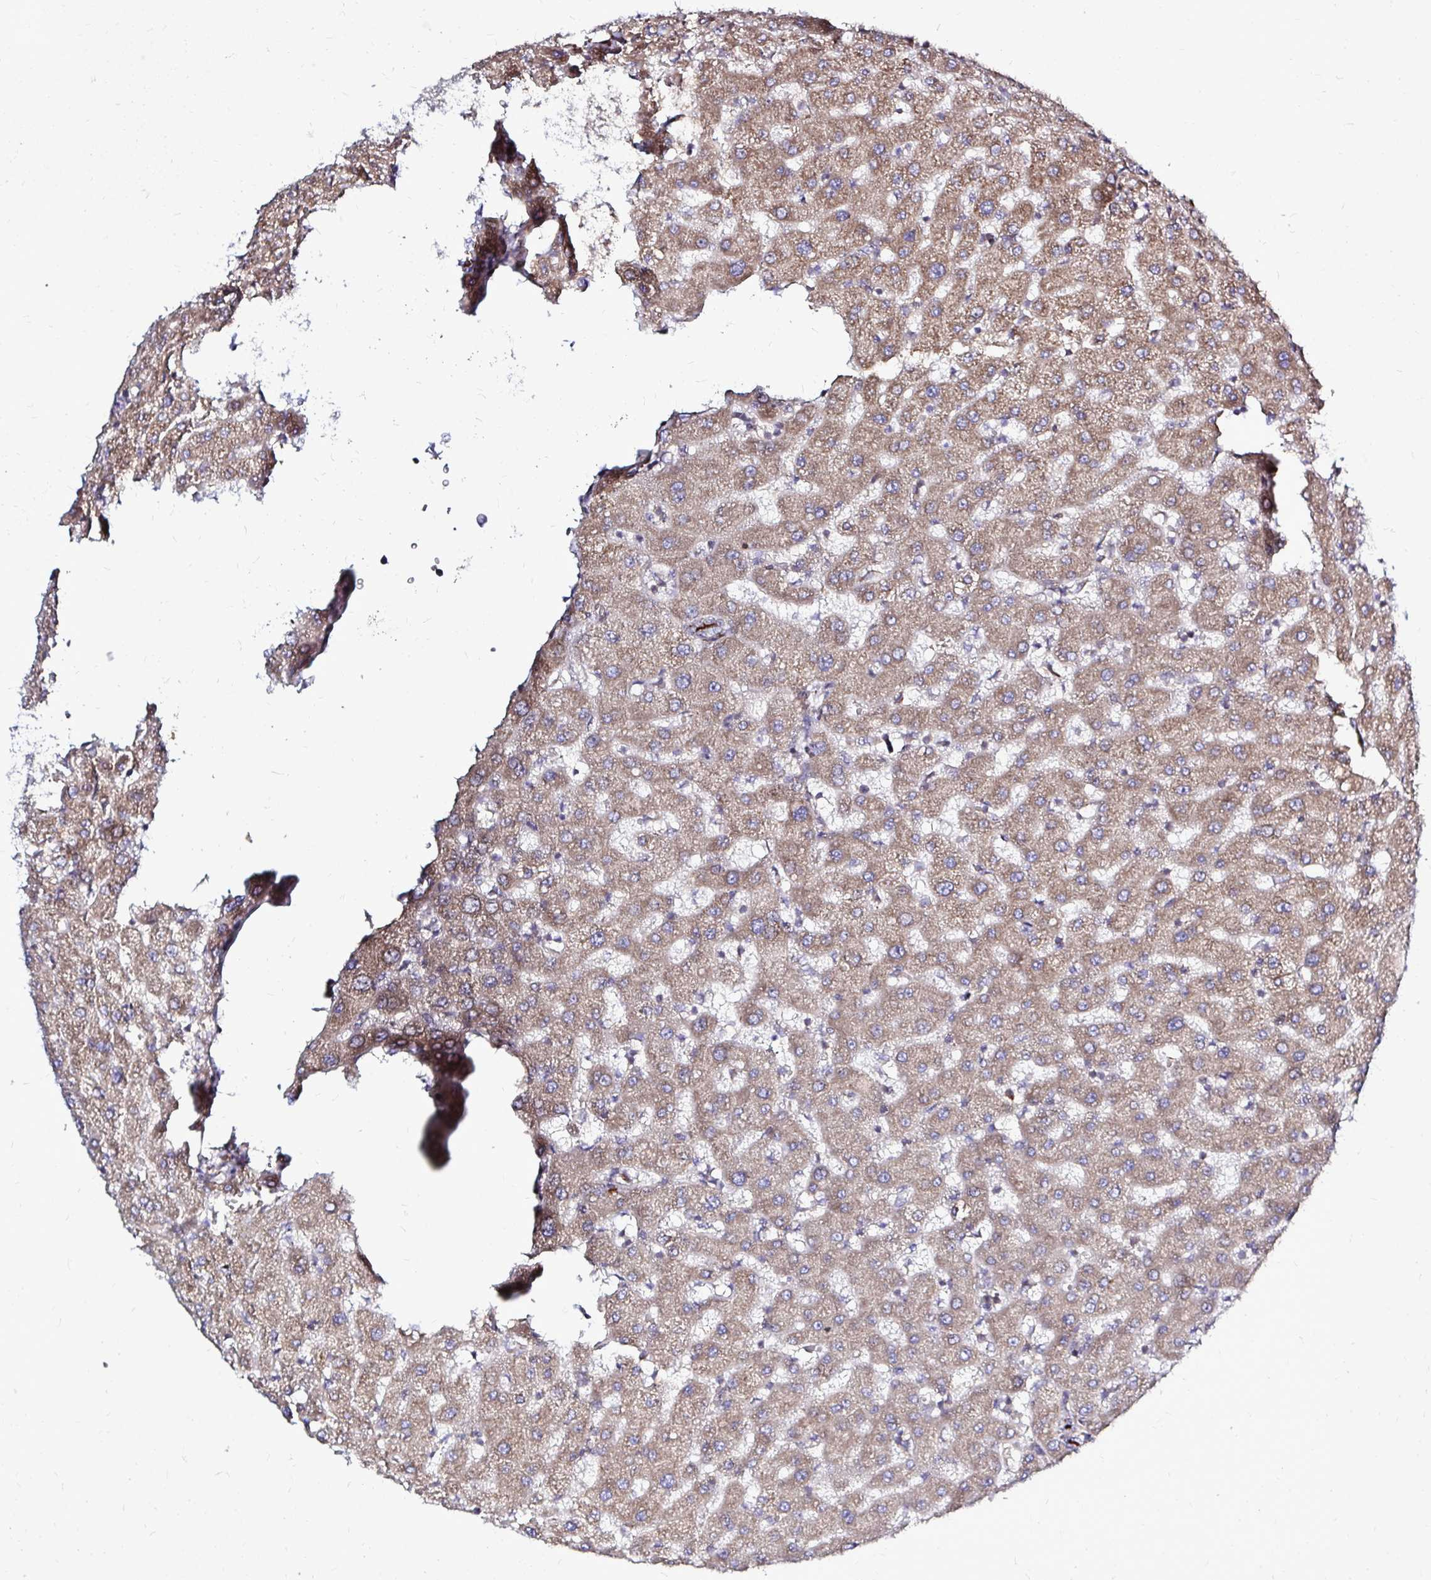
{"staining": {"intensity": "negative", "quantity": "none", "location": "none"}, "tissue": "liver", "cell_type": "Cholangiocytes", "image_type": "normal", "snomed": [{"axis": "morphology", "description": "Normal tissue, NOS"}, {"axis": "topography", "description": "Liver"}], "caption": "A histopathology image of liver stained for a protein exhibits no brown staining in cholangiocytes. (DAB IHC, high magnification).", "gene": "FMR1", "patient": {"sex": "female", "age": 63}}